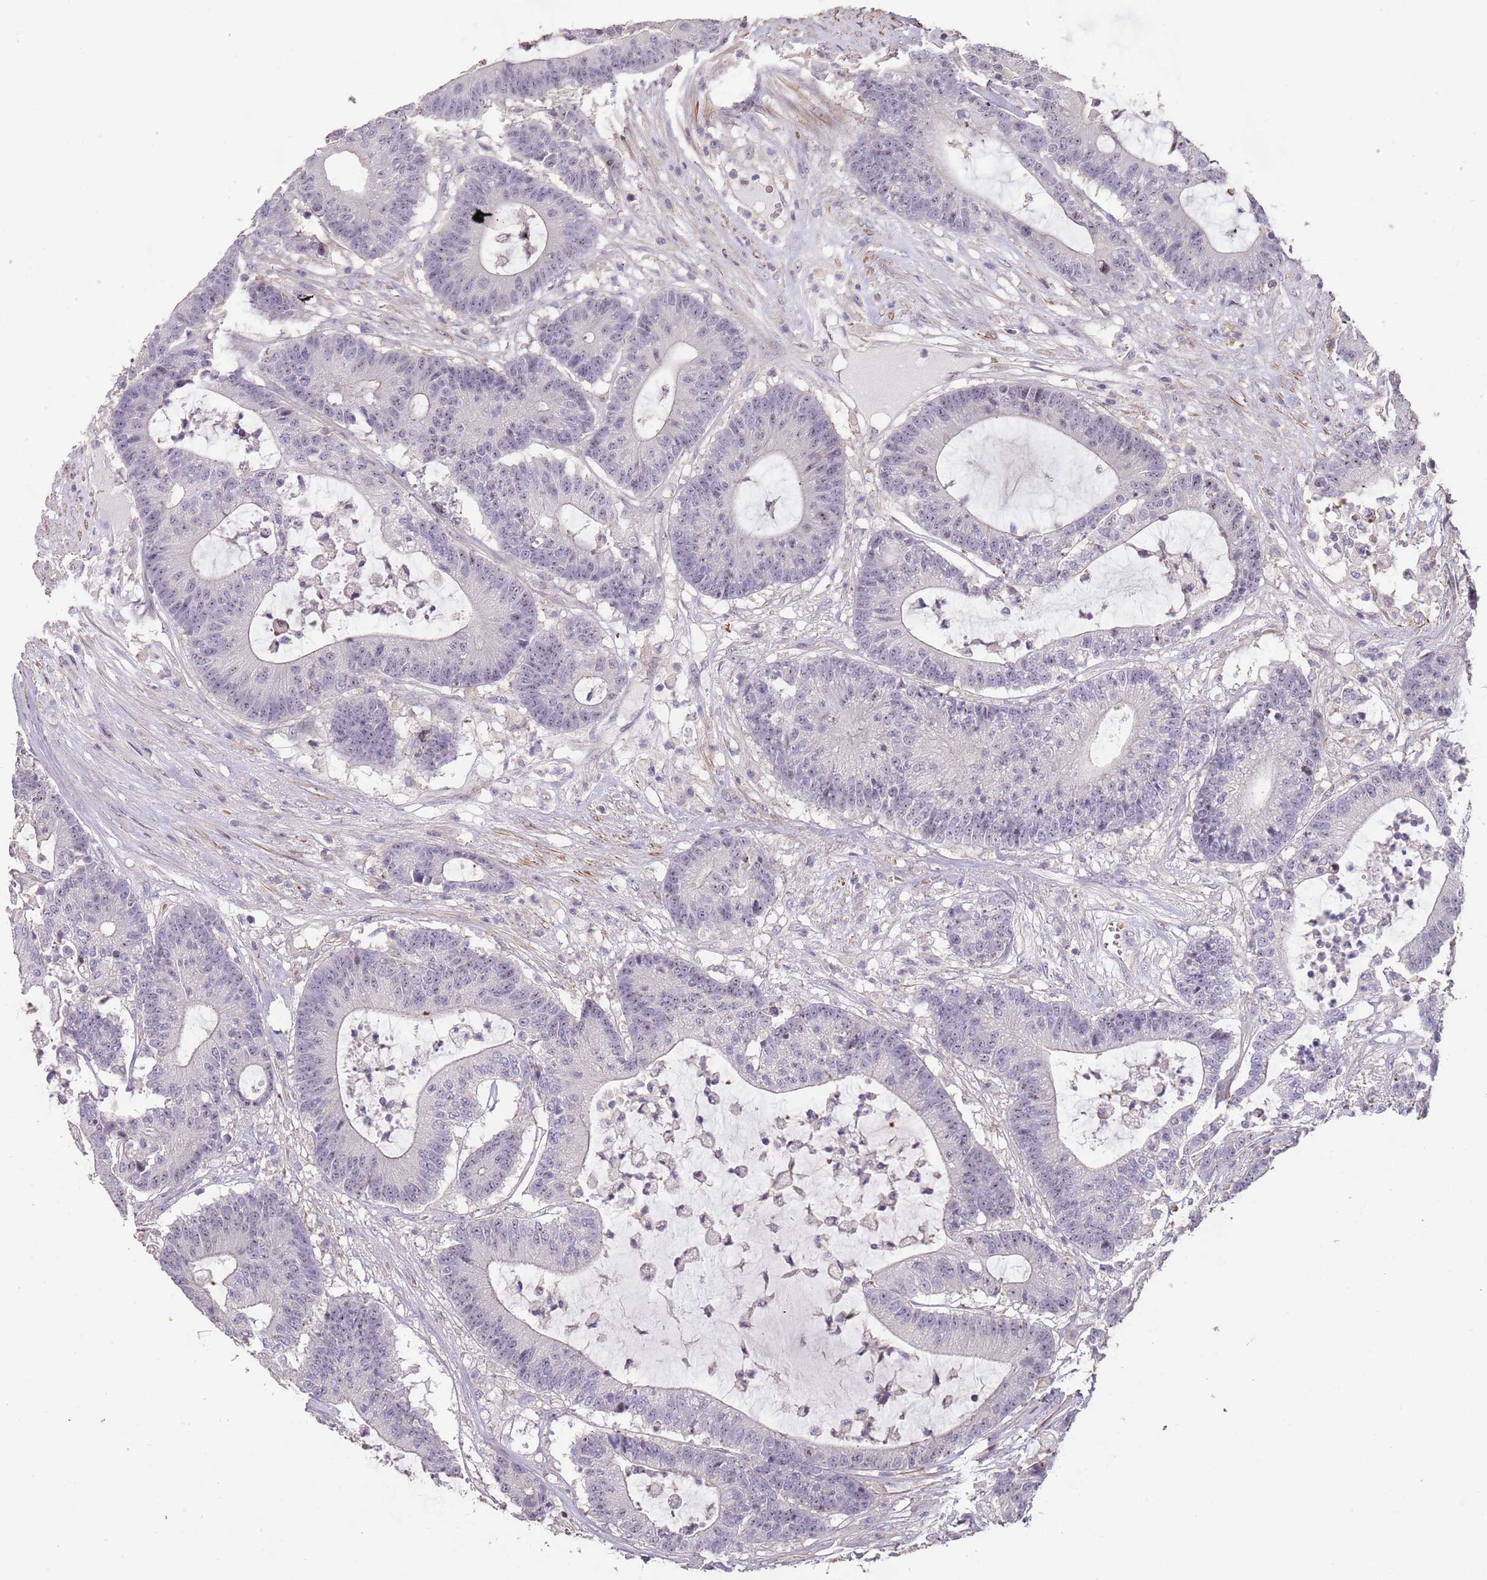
{"staining": {"intensity": "negative", "quantity": "none", "location": "none"}, "tissue": "colorectal cancer", "cell_type": "Tumor cells", "image_type": "cancer", "snomed": [{"axis": "morphology", "description": "Adenocarcinoma, NOS"}, {"axis": "topography", "description": "Colon"}], "caption": "Immunohistochemistry photomicrograph of neoplastic tissue: colorectal cancer (adenocarcinoma) stained with DAB demonstrates no significant protein positivity in tumor cells.", "gene": "ADTRP", "patient": {"sex": "female", "age": 84}}